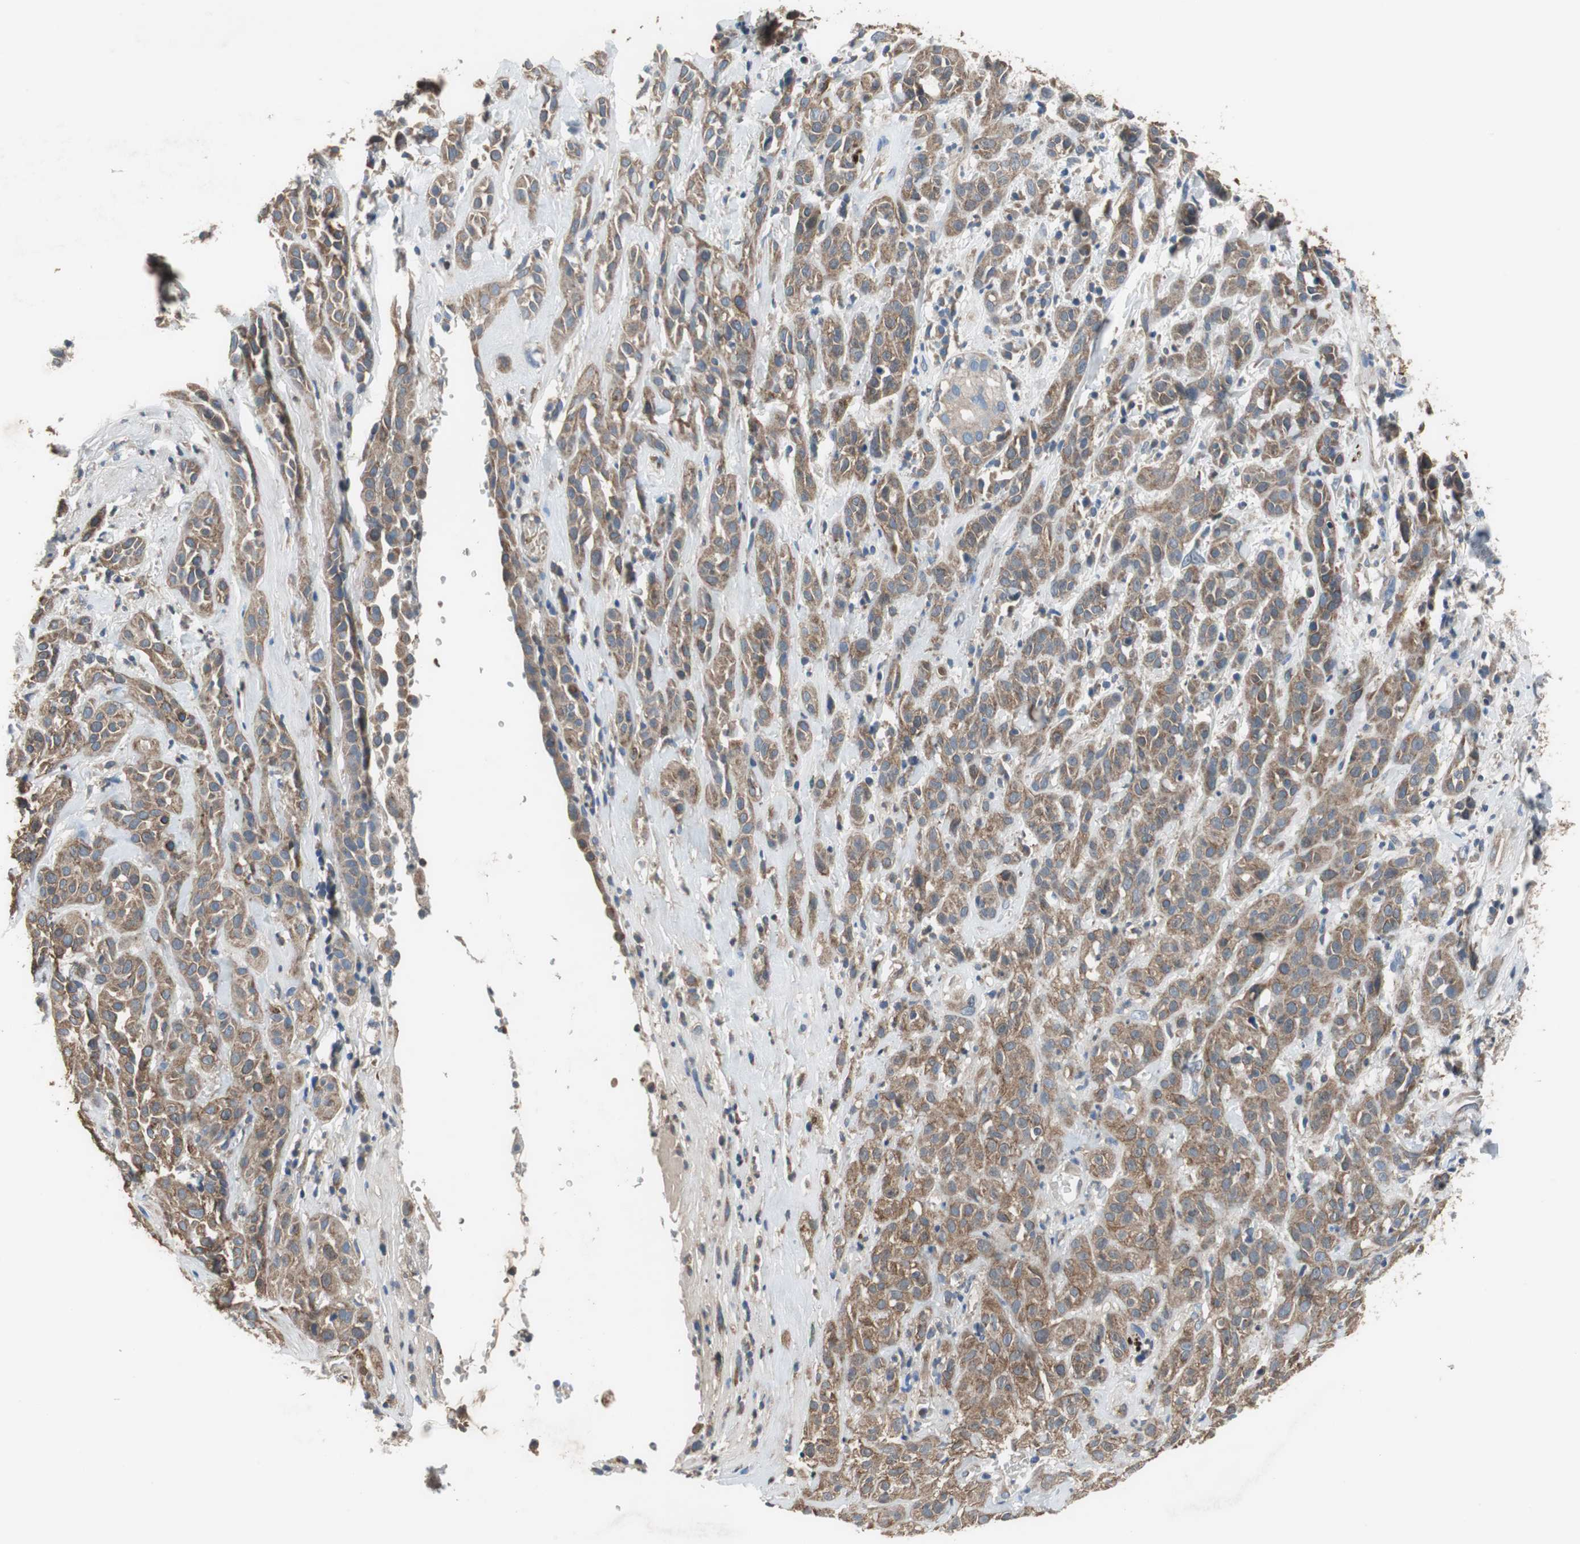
{"staining": {"intensity": "strong", "quantity": ">75%", "location": "cytoplasmic/membranous"}, "tissue": "head and neck cancer", "cell_type": "Tumor cells", "image_type": "cancer", "snomed": [{"axis": "morphology", "description": "Squamous cell carcinoma, NOS"}, {"axis": "topography", "description": "Head-Neck"}], "caption": "Head and neck squamous cell carcinoma stained with DAB (3,3'-diaminobenzidine) immunohistochemistry (IHC) demonstrates high levels of strong cytoplasmic/membranous positivity in approximately >75% of tumor cells.", "gene": "PI4KB", "patient": {"sex": "male", "age": 62}}